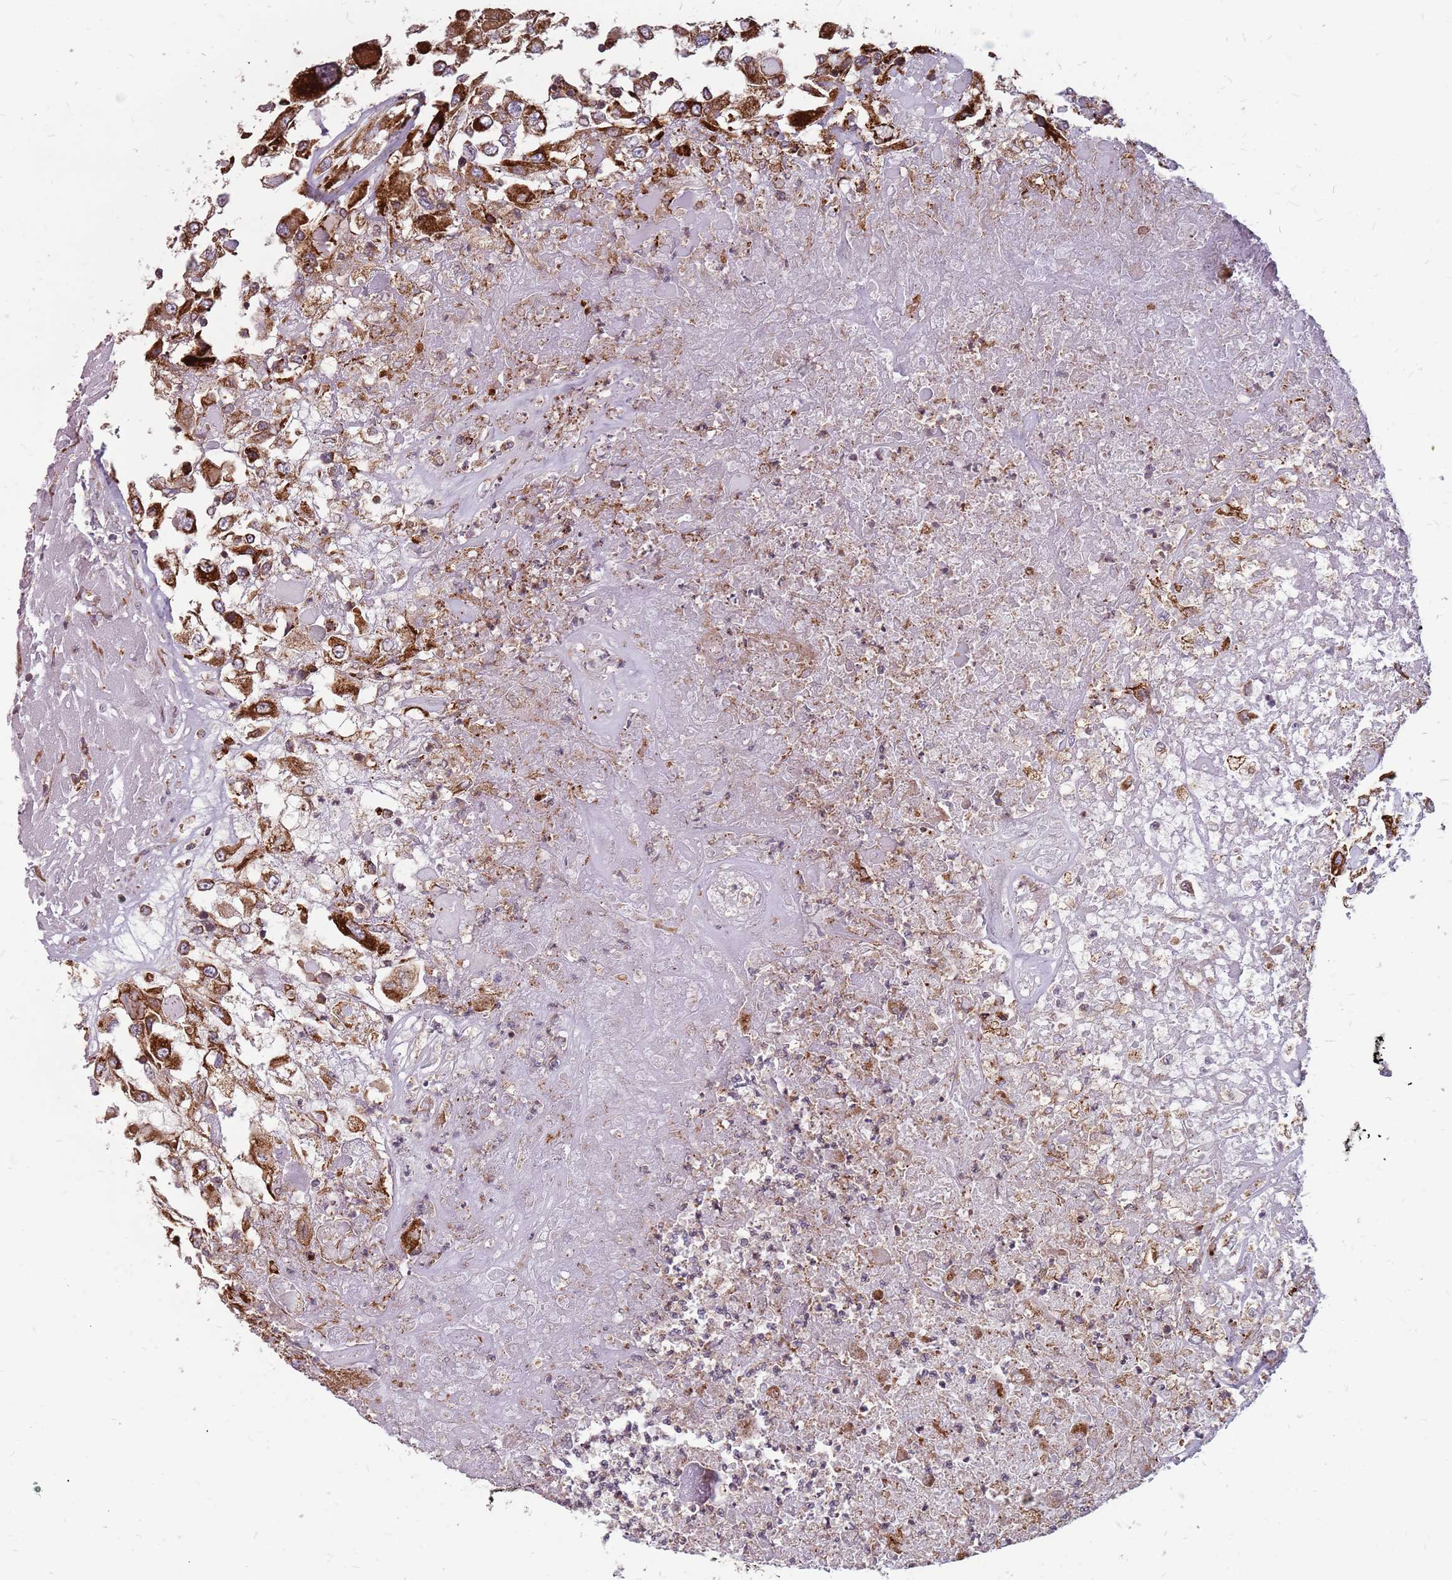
{"staining": {"intensity": "strong", "quantity": ">75%", "location": "cytoplasmic/membranous"}, "tissue": "renal cancer", "cell_type": "Tumor cells", "image_type": "cancer", "snomed": [{"axis": "morphology", "description": "Adenocarcinoma, NOS"}, {"axis": "topography", "description": "Kidney"}], "caption": "Immunohistochemistry micrograph of renal cancer stained for a protein (brown), which demonstrates high levels of strong cytoplasmic/membranous expression in approximately >75% of tumor cells.", "gene": "NME4", "patient": {"sex": "female", "age": 52}}